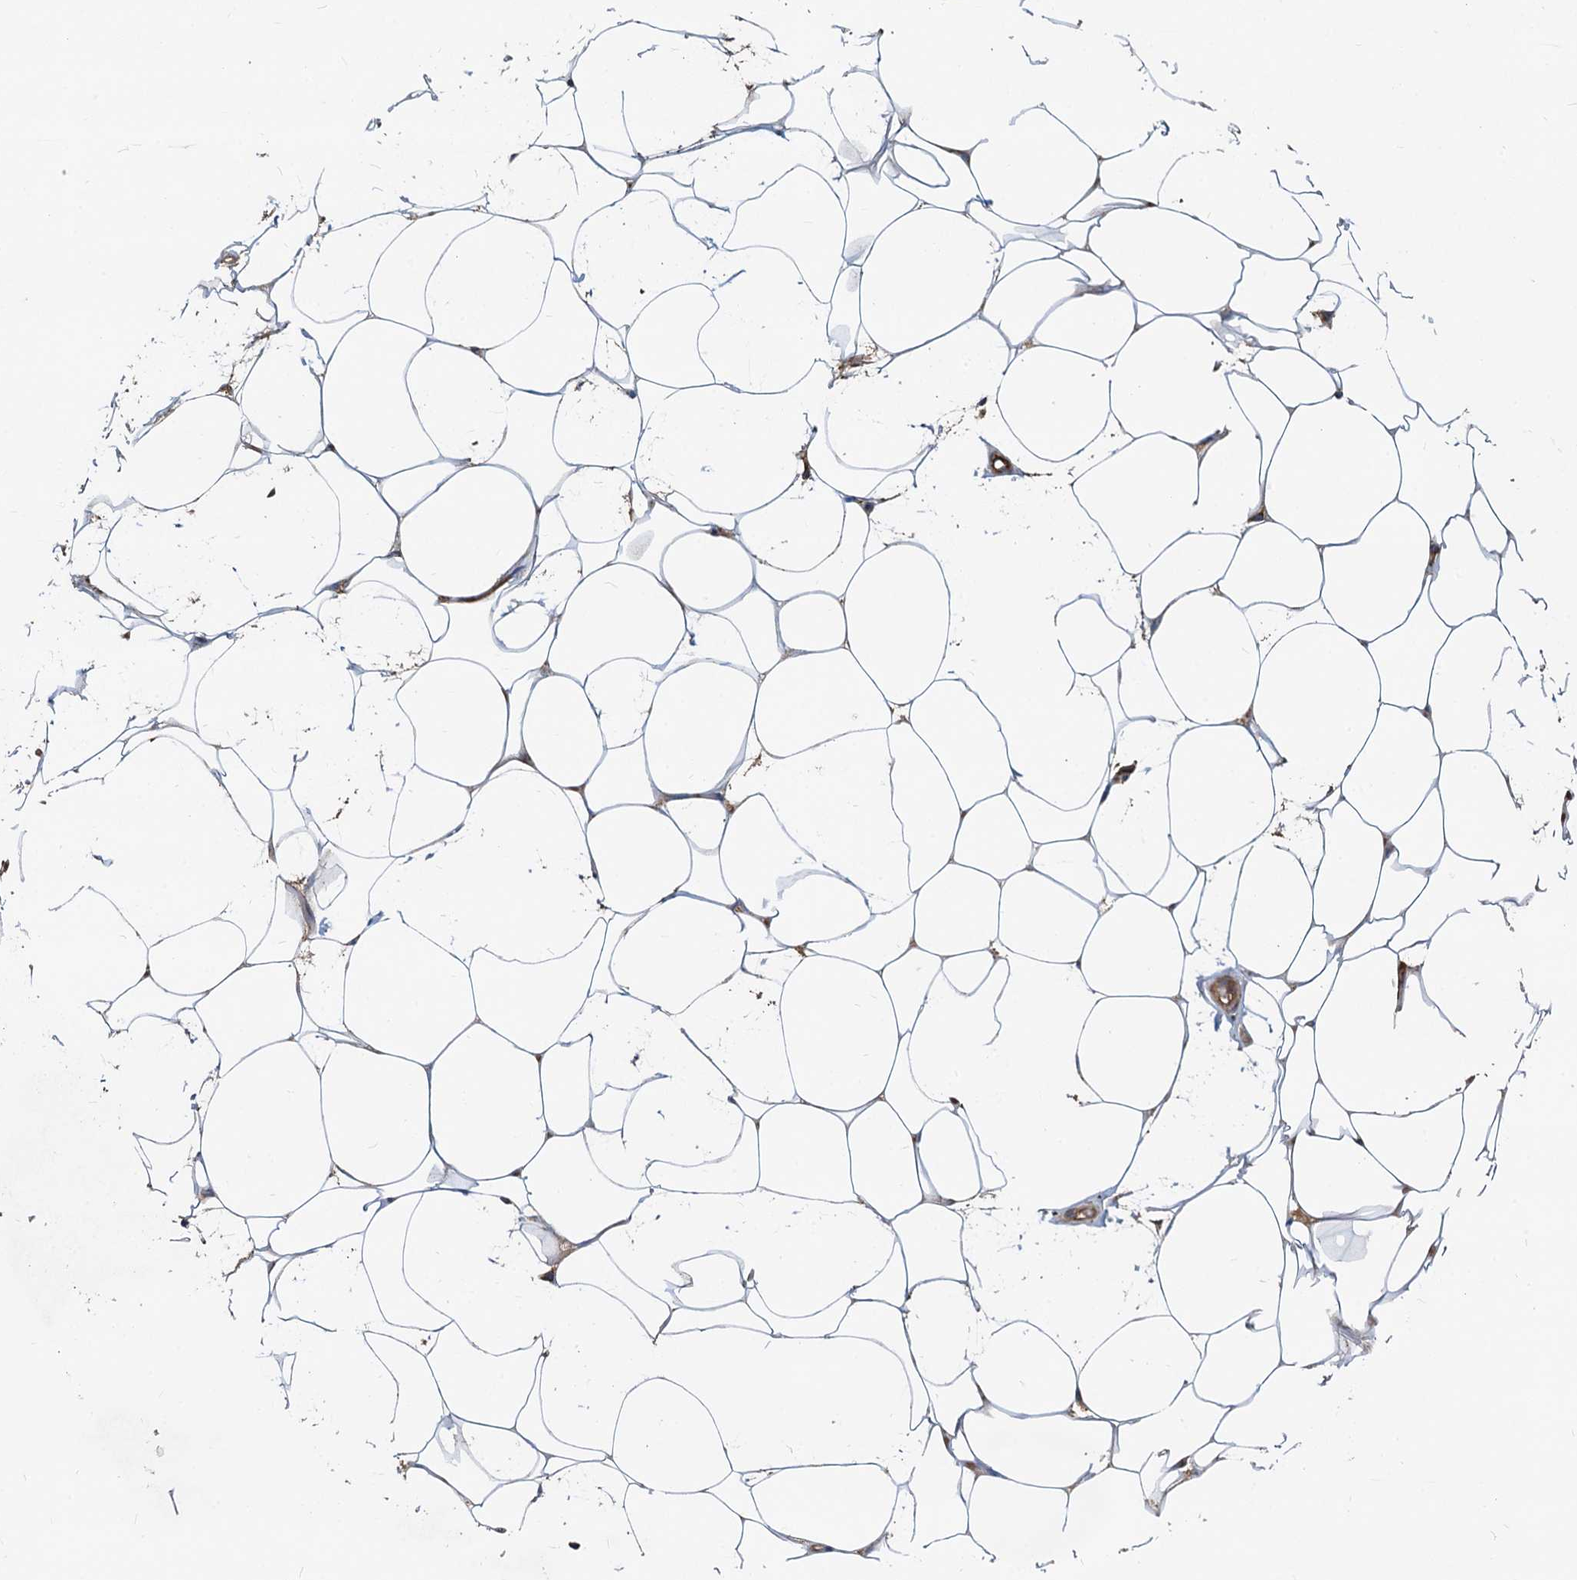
{"staining": {"intensity": "moderate", "quantity": "<25%", "location": "cytoplasmic/membranous"}, "tissue": "adipose tissue", "cell_type": "Adipocytes", "image_type": "normal", "snomed": [{"axis": "morphology", "description": "Normal tissue, NOS"}, {"axis": "topography", "description": "Breast"}], "caption": "Adipose tissue stained with DAB (3,3'-diaminobenzidine) immunohistochemistry reveals low levels of moderate cytoplasmic/membranous positivity in about <25% of adipocytes. (DAB (3,3'-diaminobenzidine) = brown stain, brightfield microscopy at high magnification).", "gene": "LNX2", "patient": {"sex": "female", "age": 26}}